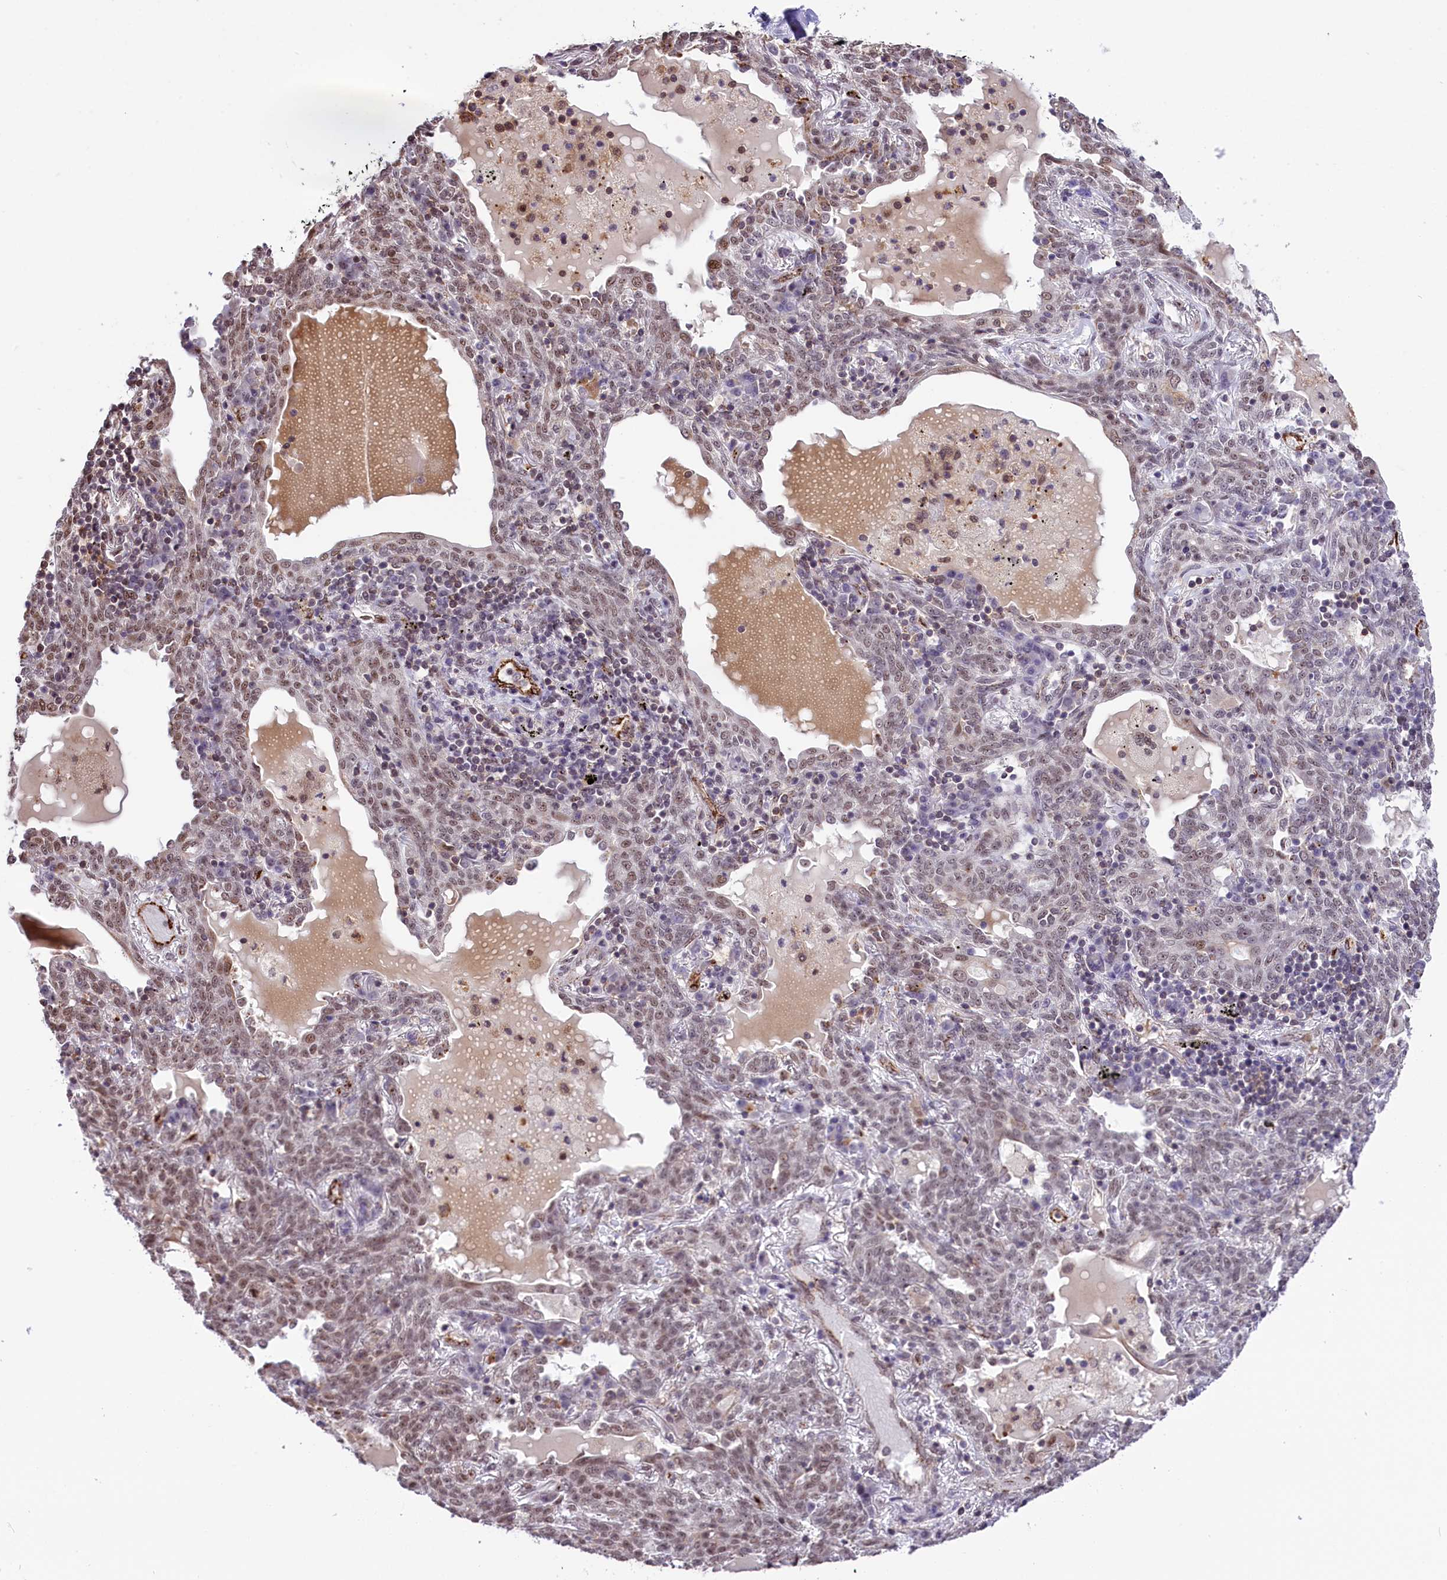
{"staining": {"intensity": "weak", "quantity": ">75%", "location": "nuclear"}, "tissue": "lung cancer", "cell_type": "Tumor cells", "image_type": "cancer", "snomed": [{"axis": "morphology", "description": "Squamous cell carcinoma, NOS"}, {"axis": "topography", "description": "Lung"}], "caption": "Human lung cancer (squamous cell carcinoma) stained for a protein (brown) reveals weak nuclear positive expression in about >75% of tumor cells.", "gene": "MRPL54", "patient": {"sex": "female", "age": 70}}